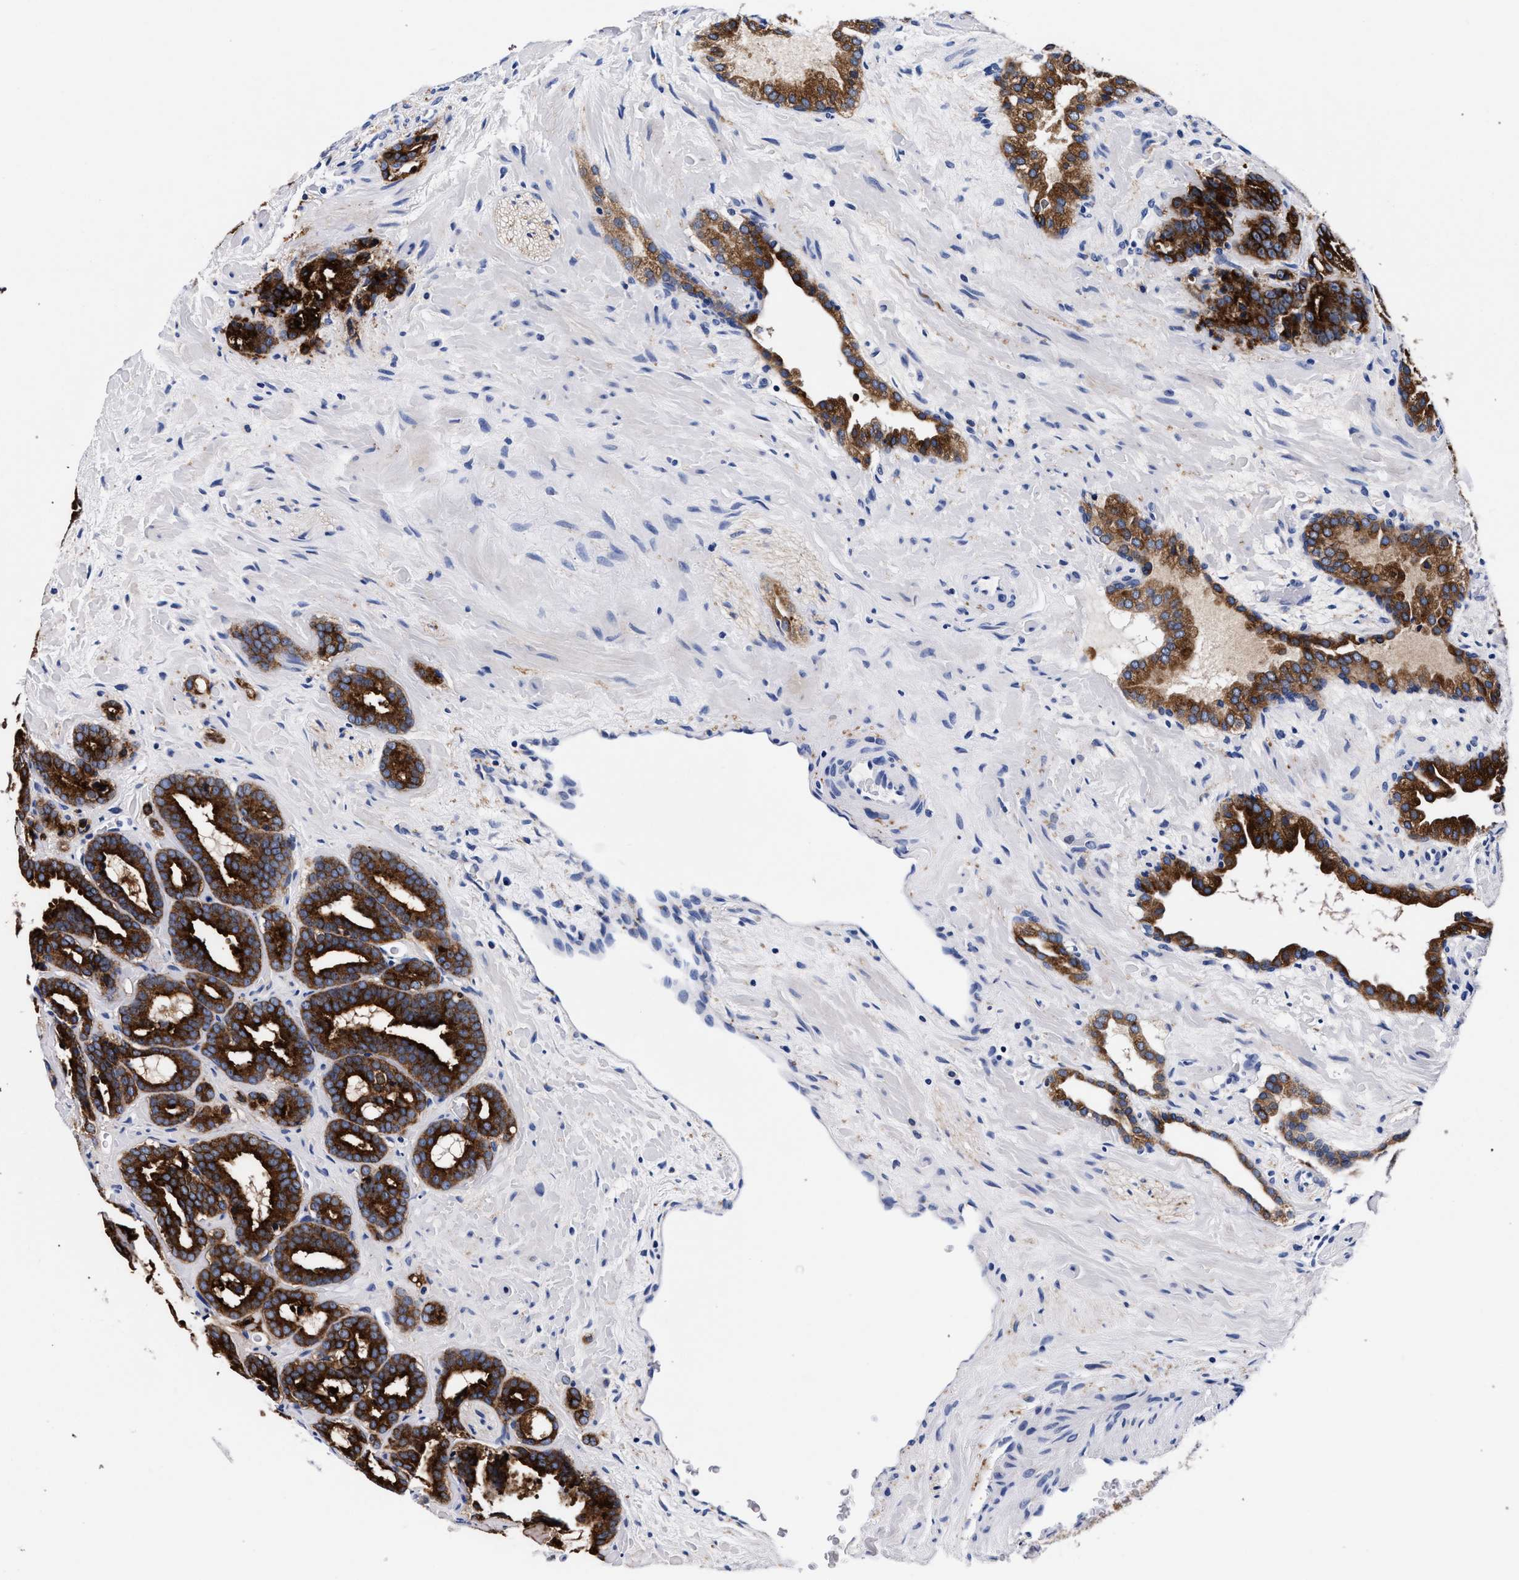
{"staining": {"intensity": "strong", "quantity": ">75%", "location": "cytoplasmic/membranous"}, "tissue": "prostate cancer", "cell_type": "Tumor cells", "image_type": "cancer", "snomed": [{"axis": "morphology", "description": "Adenocarcinoma, Low grade"}, {"axis": "topography", "description": "Prostate"}], "caption": "This is an image of immunohistochemistry staining of prostate cancer (low-grade adenocarcinoma), which shows strong expression in the cytoplasmic/membranous of tumor cells.", "gene": "RAB3B", "patient": {"sex": "male", "age": 63}}